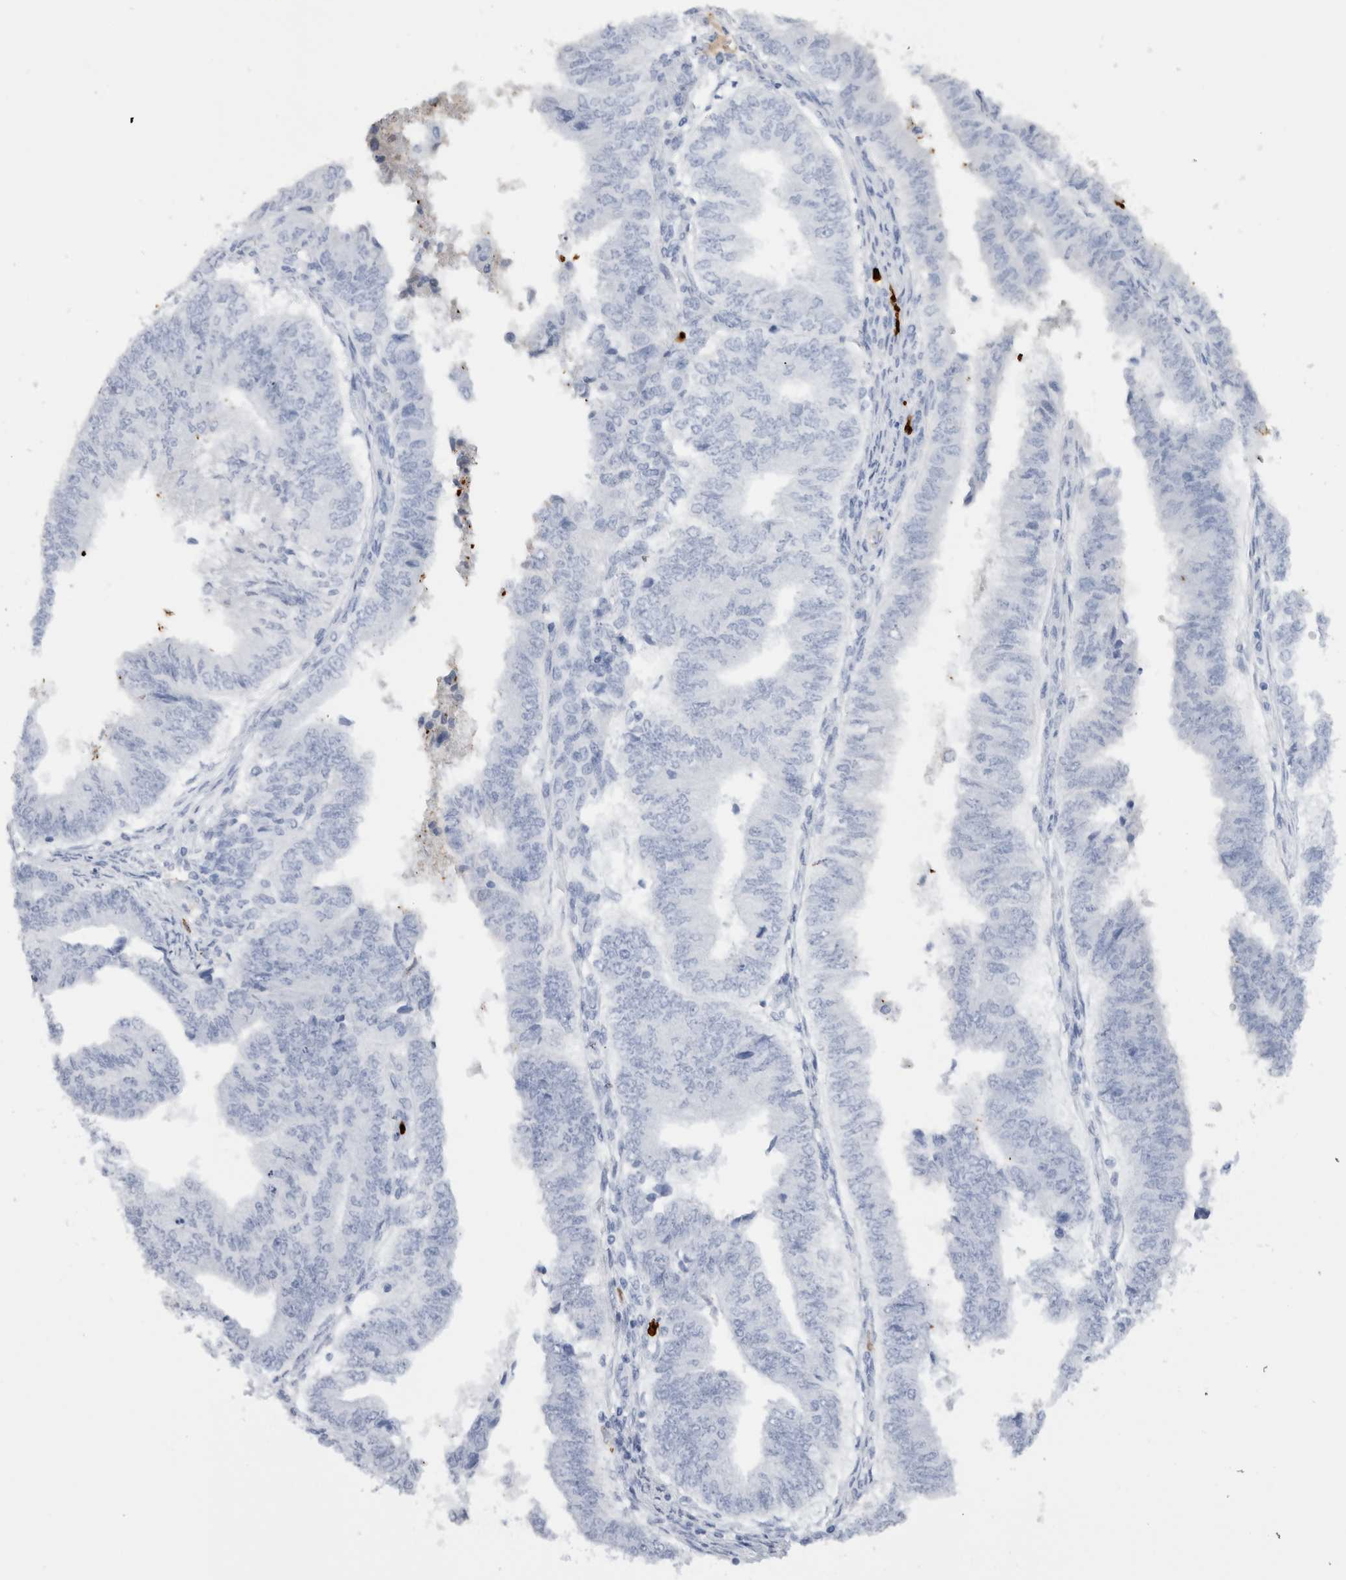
{"staining": {"intensity": "negative", "quantity": "none", "location": "none"}, "tissue": "endometrial cancer", "cell_type": "Tumor cells", "image_type": "cancer", "snomed": [{"axis": "morphology", "description": "Polyp, NOS"}, {"axis": "morphology", "description": "Adenocarcinoma, NOS"}, {"axis": "morphology", "description": "Adenoma, NOS"}, {"axis": "topography", "description": "Endometrium"}], "caption": "This is a micrograph of immunohistochemistry staining of adenoma (endometrial), which shows no positivity in tumor cells. The staining was performed using DAB to visualize the protein expression in brown, while the nuclei were stained in blue with hematoxylin (Magnification: 20x).", "gene": "S100A8", "patient": {"sex": "female", "age": 79}}